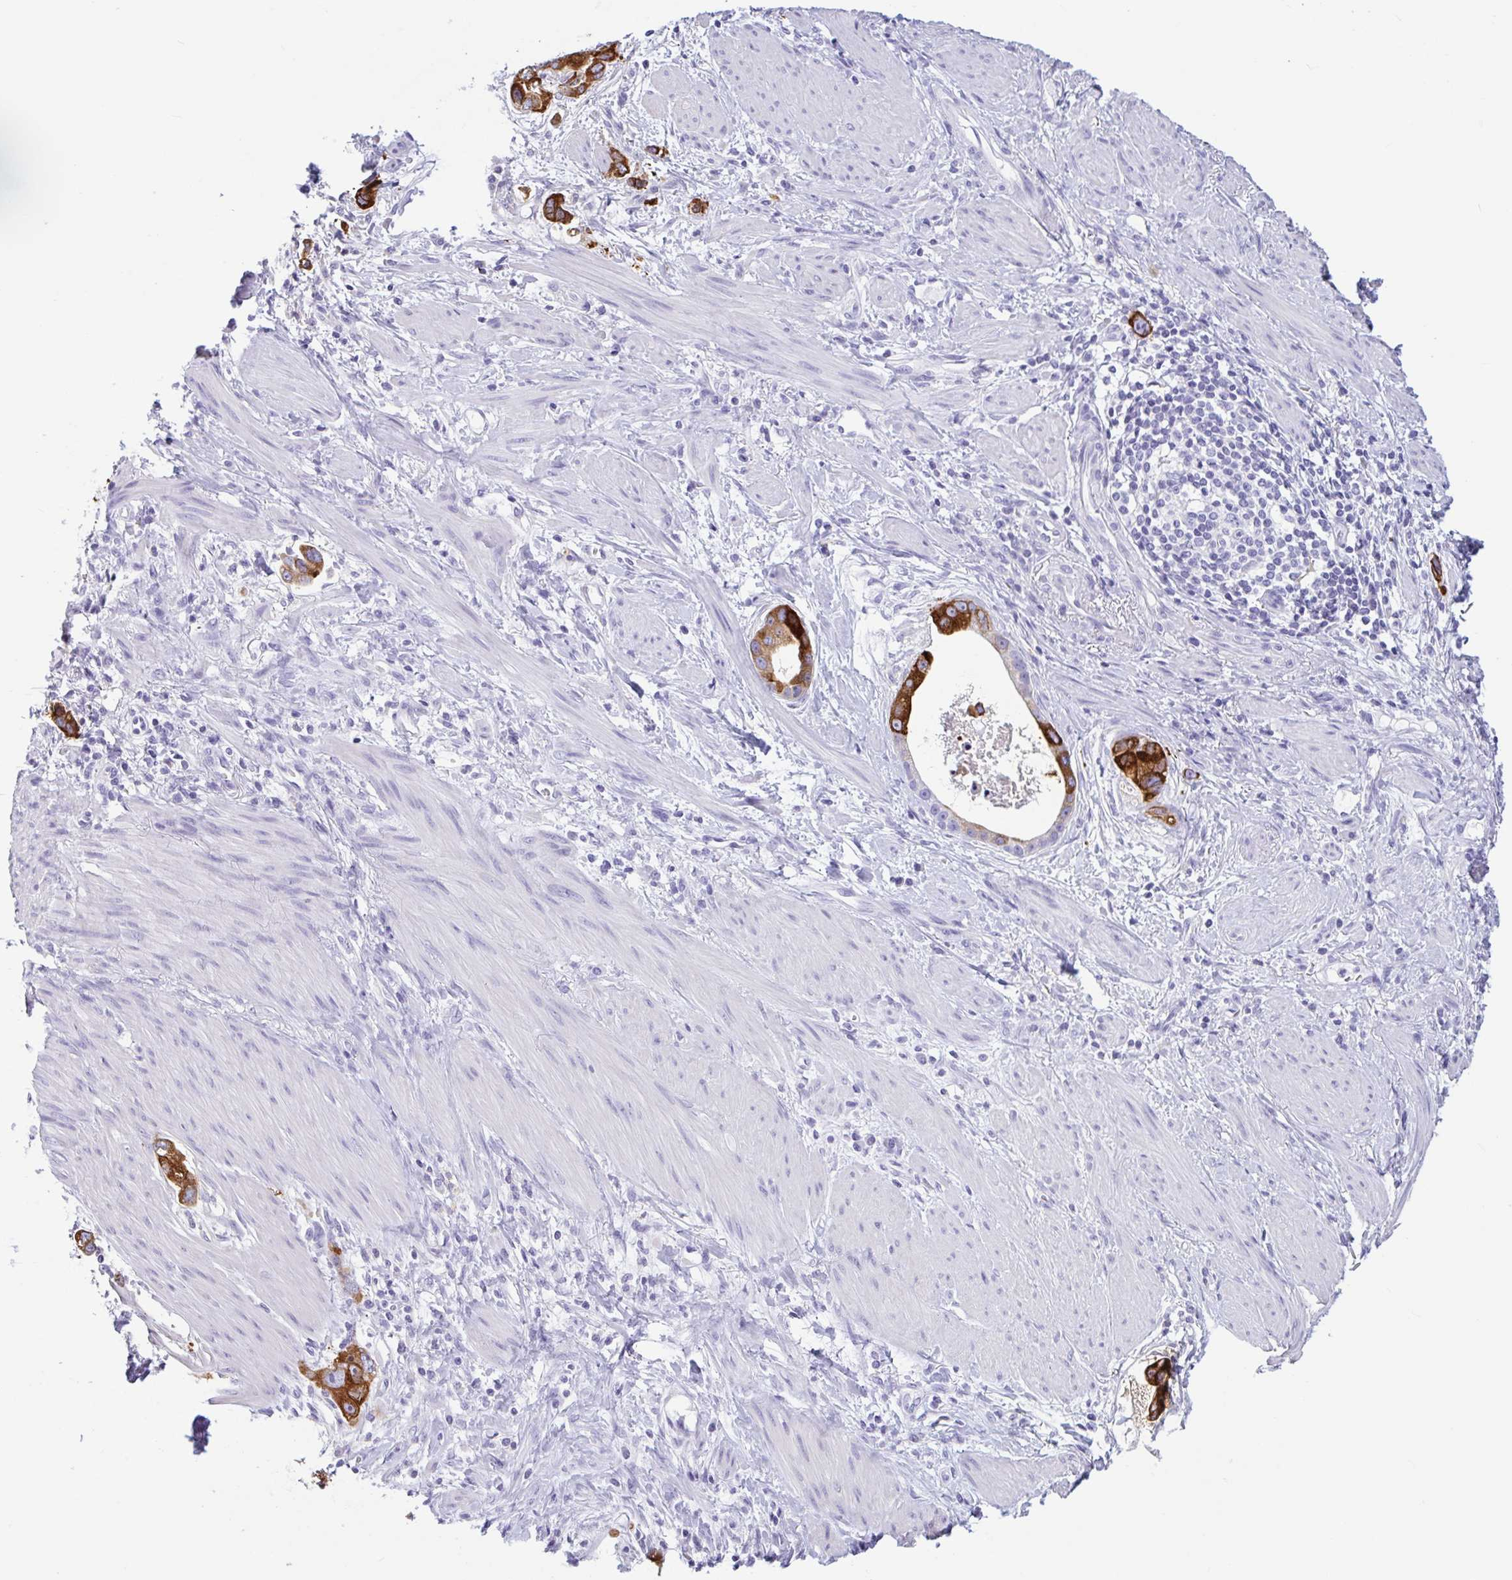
{"staining": {"intensity": "strong", "quantity": "25%-75%", "location": "cytoplasmic/membranous"}, "tissue": "stomach cancer", "cell_type": "Tumor cells", "image_type": "cancer", "snomed": [{"axis": "morphology", "description": "Adenocarcinoma, NOS"}, {"axis": "topography", "description": "Stomach, lower"}], "caption": "A high amount of strong cytoplasmic/membranous staining is appreciated in about 25%-75% of tumor cells in adenocarcinoma (stomach) tissue.", "gene": "CTSE", "patient": {"sex": "female", "age": 93}}